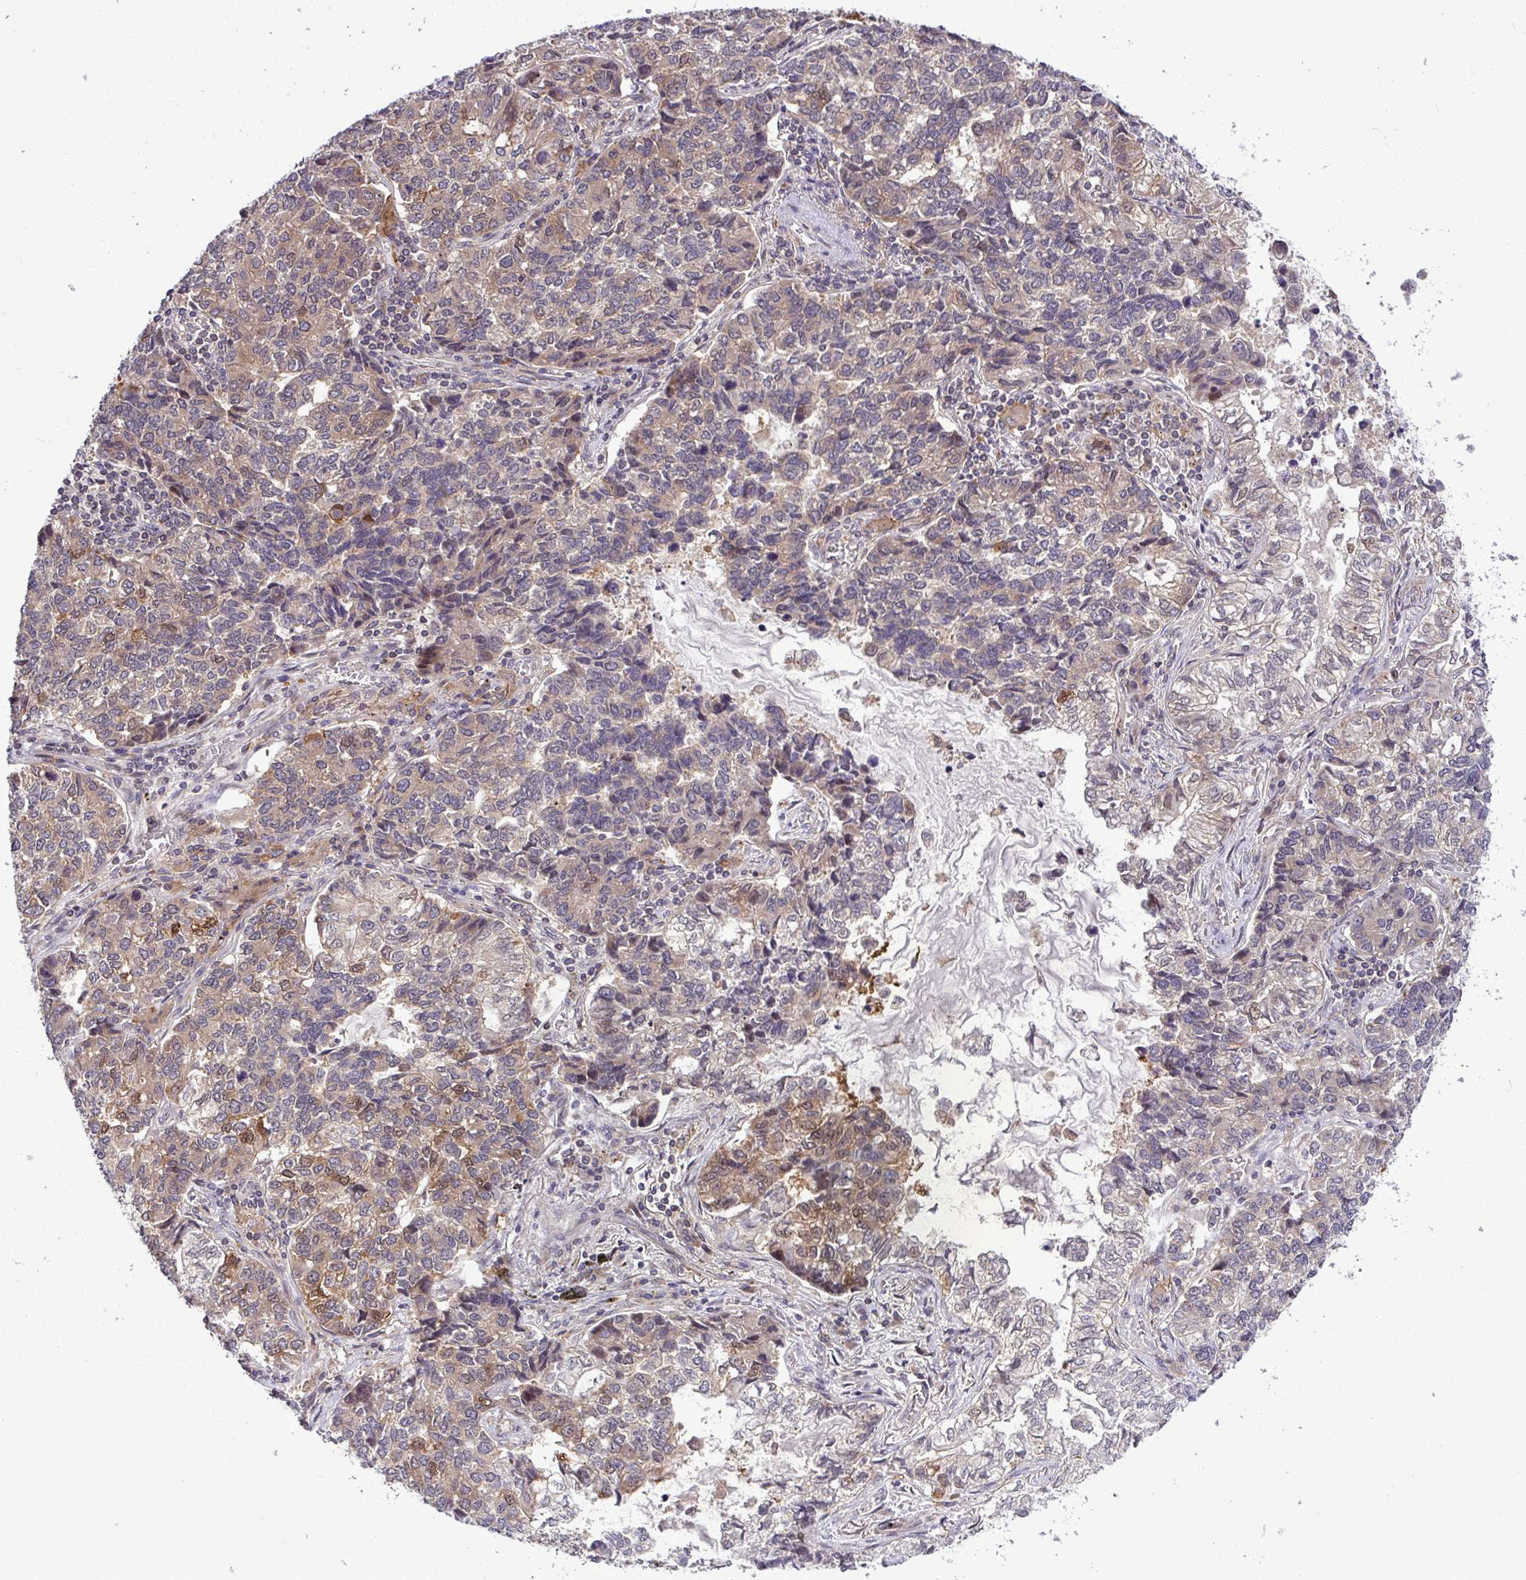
{"staining": {"intensity": "moderate", "quantity": "<25%", "location": "cytoplasmic/membranous"}, "tissue": "lung cancer", "cell_type": "Tumor cells", "image_type": "cancer", "snomed": [{"axis": "morphology", "description": "Adenocarcinoma, NOS"}, {"axis": "topography", "description": "Lymph node"}, {"axis": "topography", "description": "Lung"}], "caption": "The immunohistochemical stain labels moderate cytoplasmic/membranous staining in tumor cells of lung cancer (adenocarcinoma) tissue.", "gene": "SLC9A6", "patient": {"sex": "male", "age": 66}}